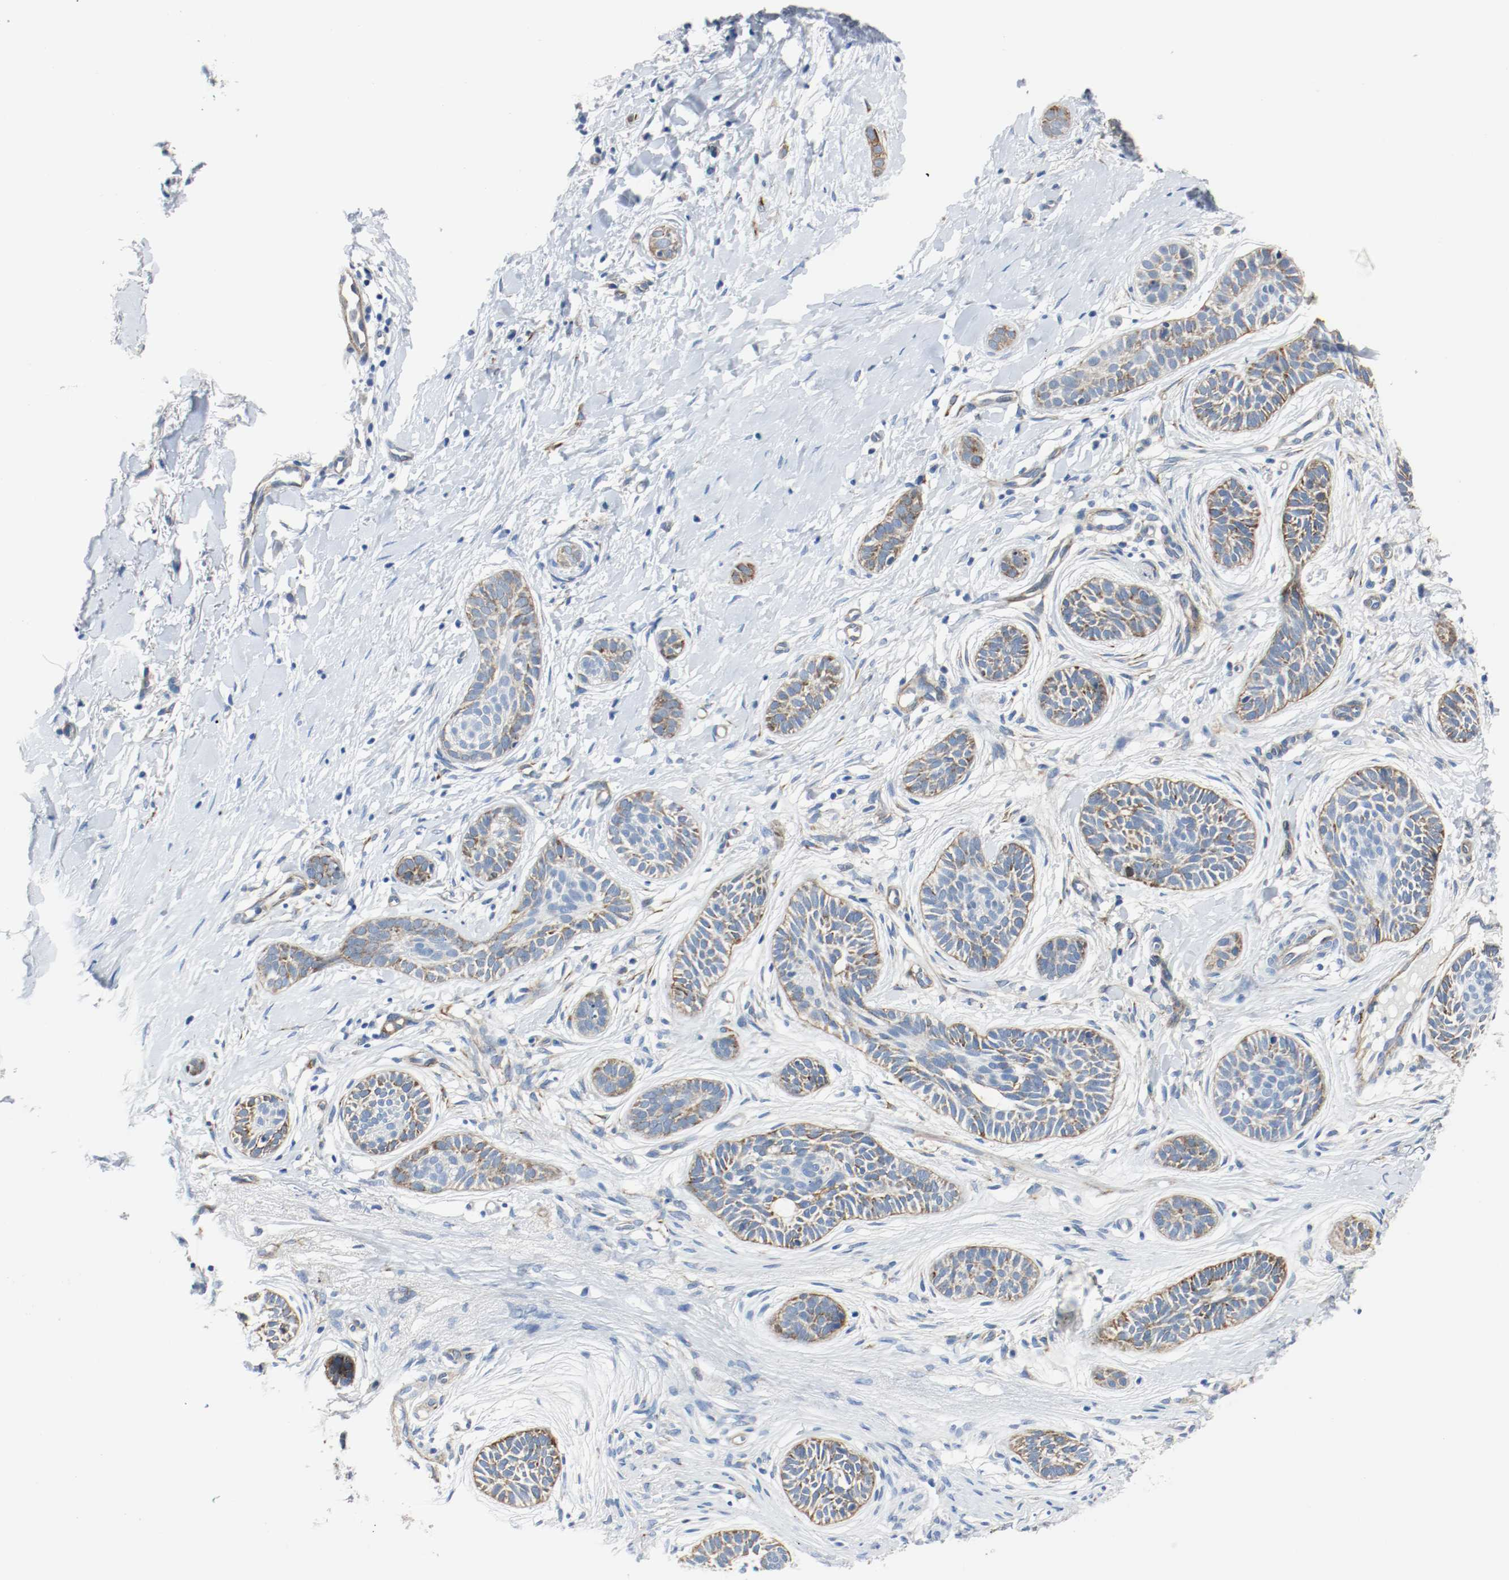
{"staining": {"intensity": "moderate", "quantity": "25%-75%", "location": "cytoplasmic/membranous"}, "tissue": "skin cancer", "cell_type": "Tumor cells", "image_type": "cancer", "snomed": [{"axis": "morphology", "description": "Normal tissue, NOS"}, {"axis": "morphology", "description": "Basal cell carcinoma"}, {"axis": "topography", "description": "Skin"}], "caption": "Protein staining of skin basal cell carcinoma tissue reveals moderate cytoplasmic/membranous expression in about 25%-75% of tumor cells.", "gene": "LAMB1", "patient": {"sex": "male", "age": 63}}